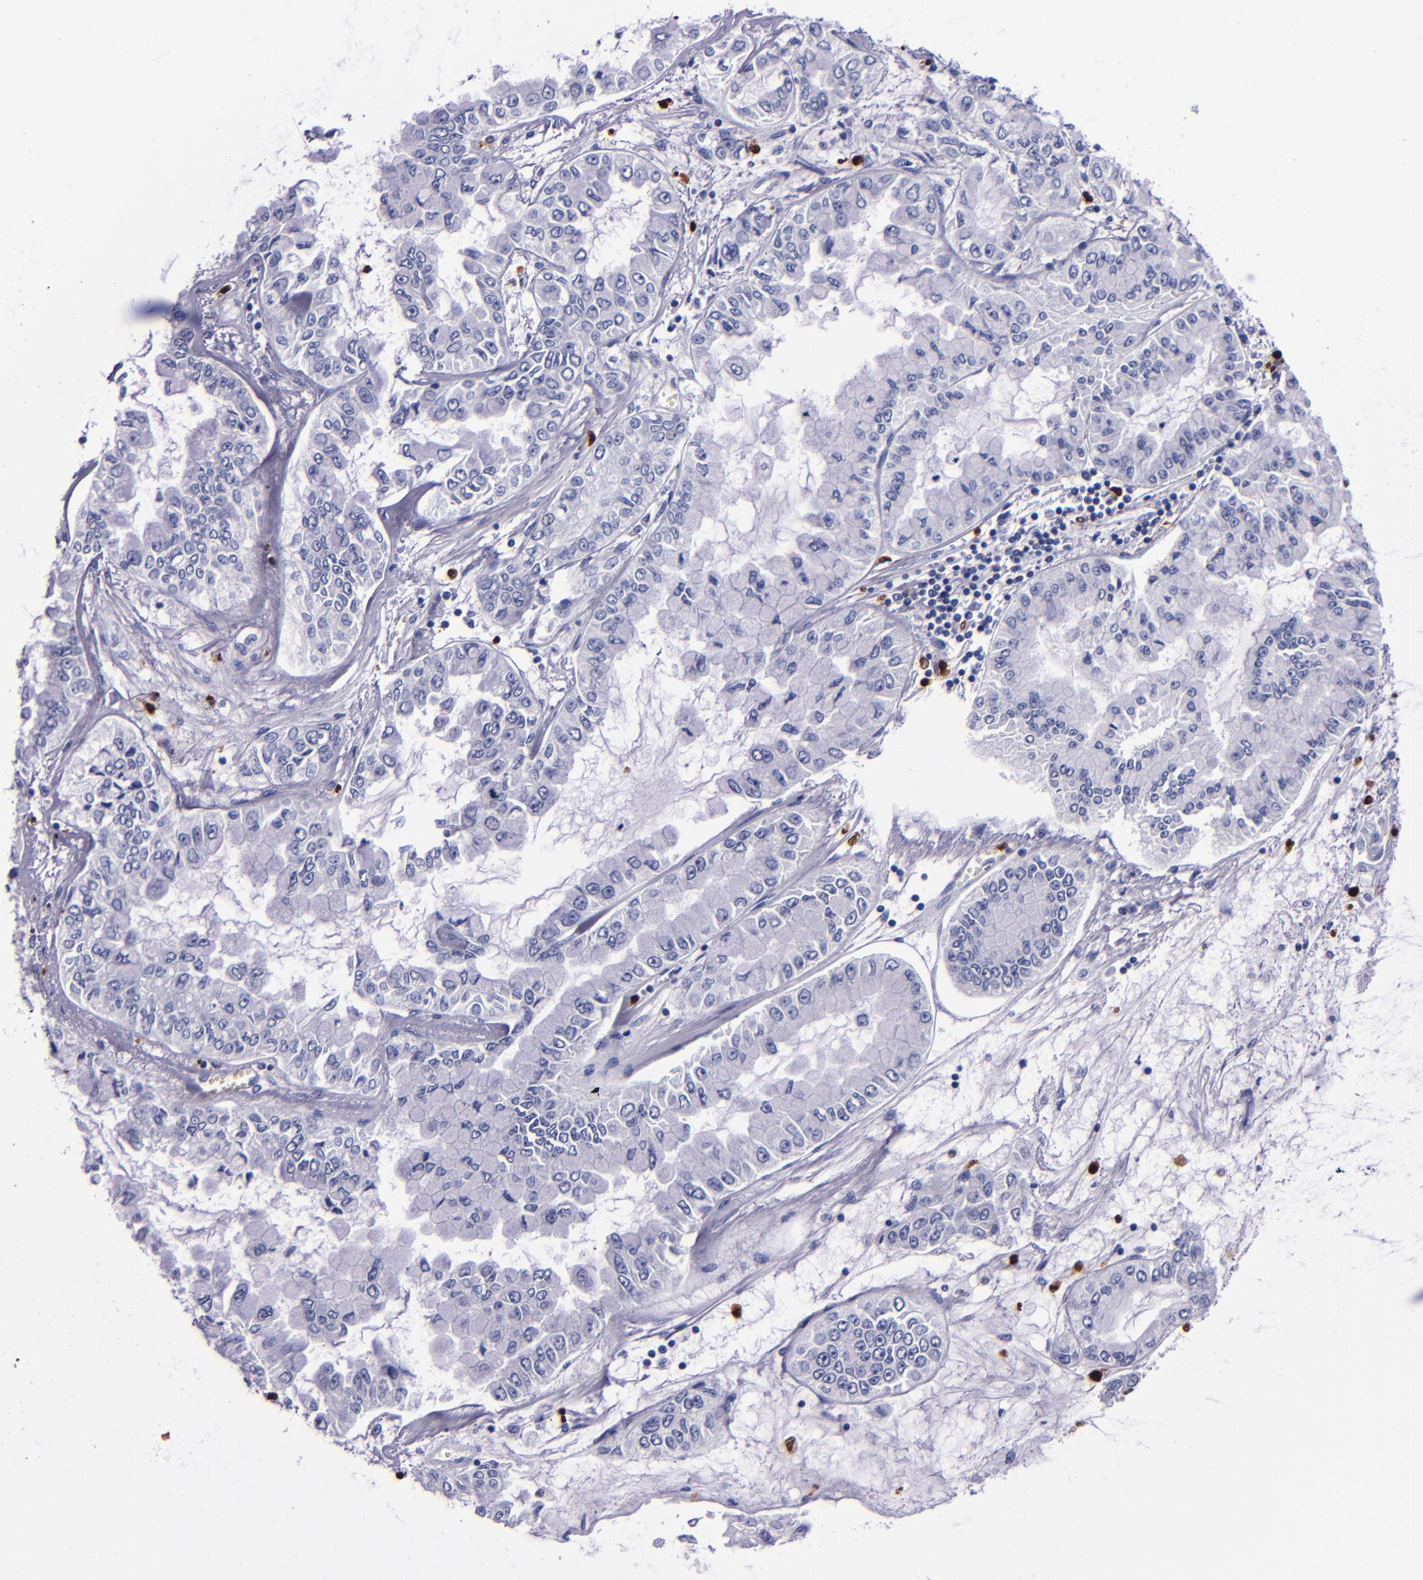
{"staining": {"intensity": "negative", "quantity": "none", "location": "none"}, "tissue": "liver cancer", "cell_type": "Tumor cells", "image_type": "cancer", "snomed": [{"axis": "morphology", "description": "Cholangiocarcinoma"}, {"axis": "topography", "description": "Liver"}], "caption": "High magnification brightfield microscopy of liver cholangiocarcinoma stained with DAB (brown) and counterstained with hematoxylin (blue): tumor cells show no significant staining. (Brightfield microscopy of DAB IHC at high magnification).", "gene": "S100A8", "patient": {"sex": "female", "age": 79}}